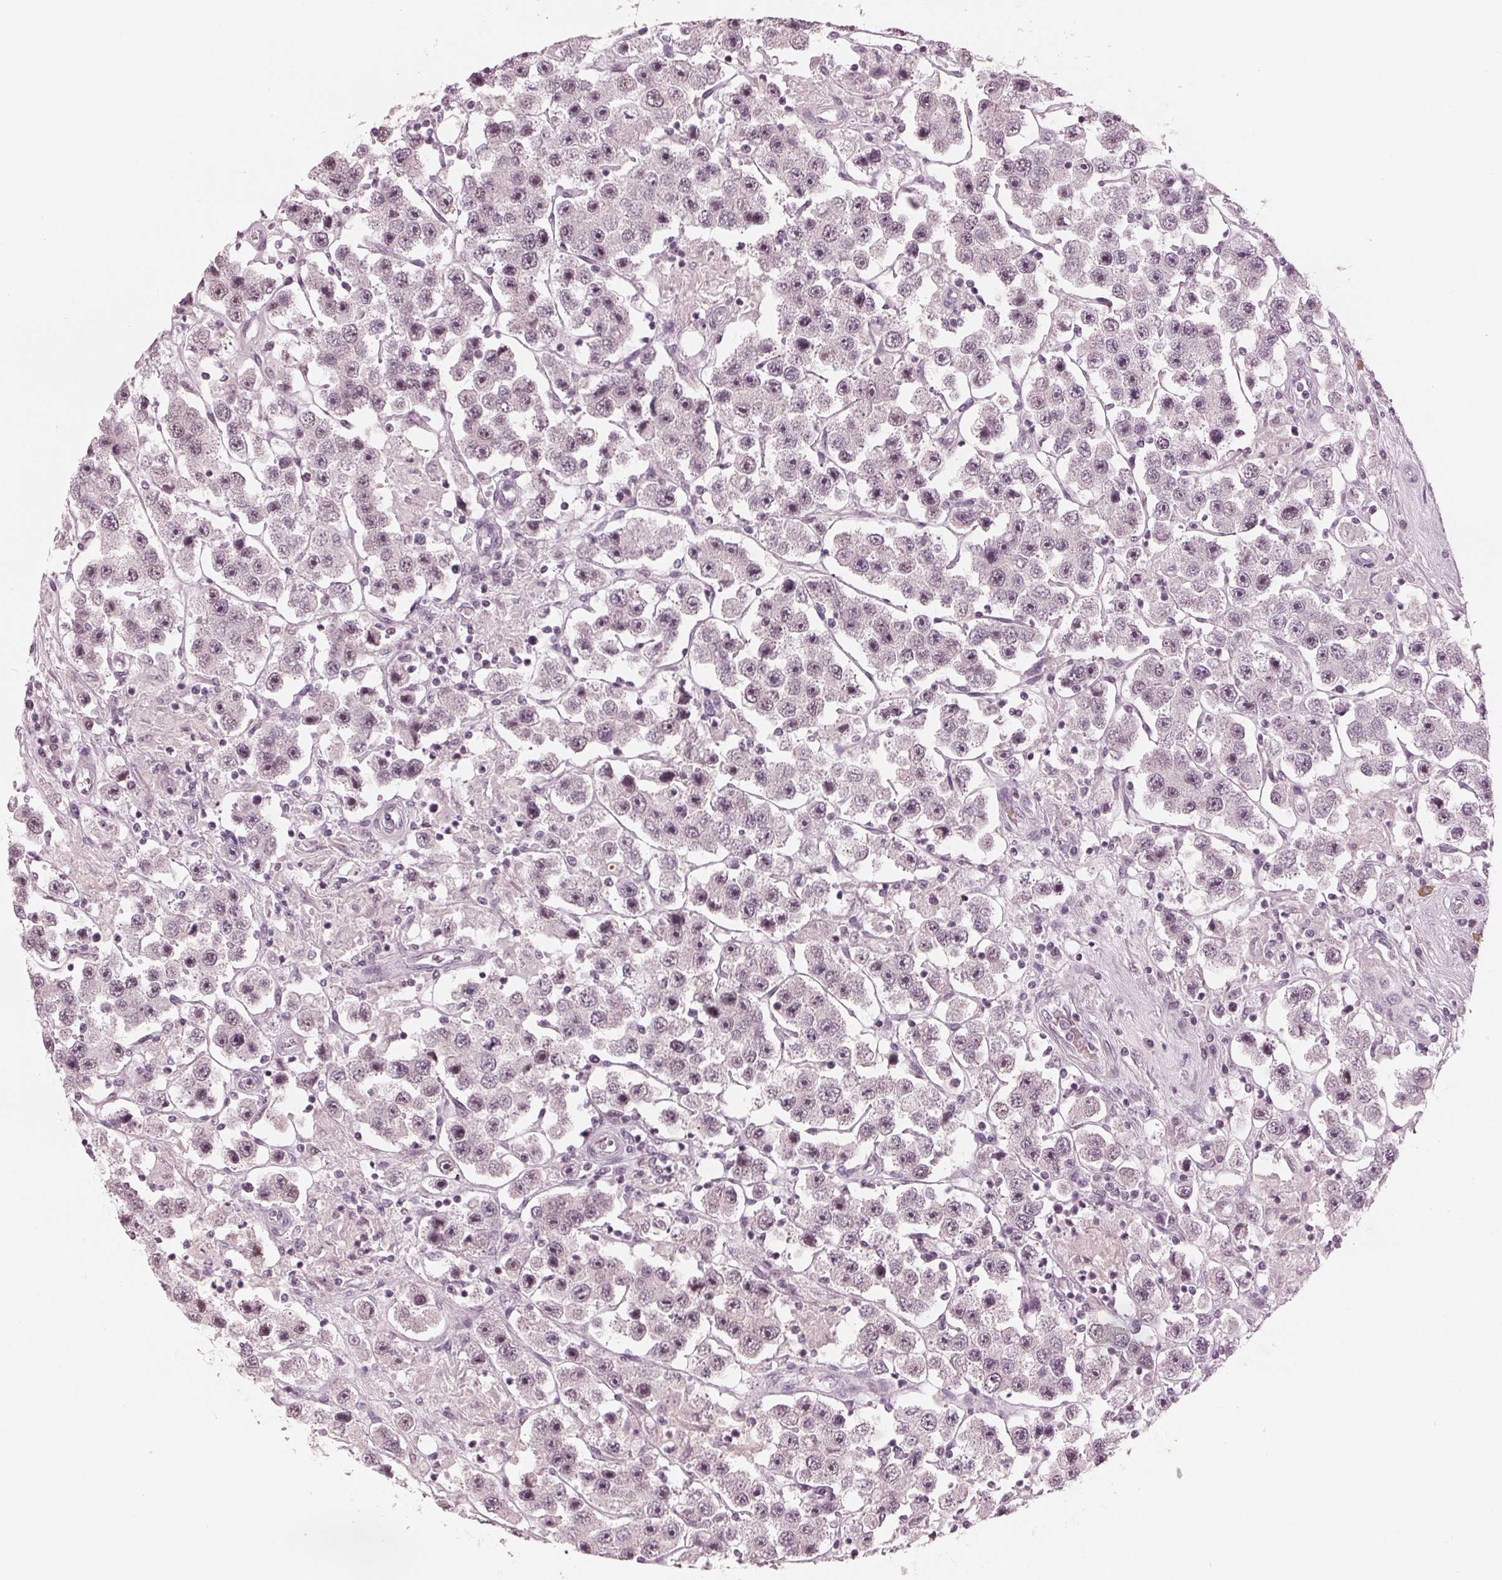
{"staining": {"intensity": "moderate", "quantity": "25%-75%", "location": "nuclear"}, "tissue": "testis cancer", "cell_type": "Tumor cells", "image_type": "cancer", "snomed": [{"axis": "morphology", "description": "Seminoma, NOS"}, {"axis": "topography", "description": "Testis"}], "caption": "IHC image of neoplastic tissue: seminoma (testis) stained using IHC shows medium levels of moderate protein expression localized specifically in the nuclear of tumor cells, appearing as a nuclear brown color.", "gene": "DNMT3L", "patient": {"sex": "male", "age": 45}}